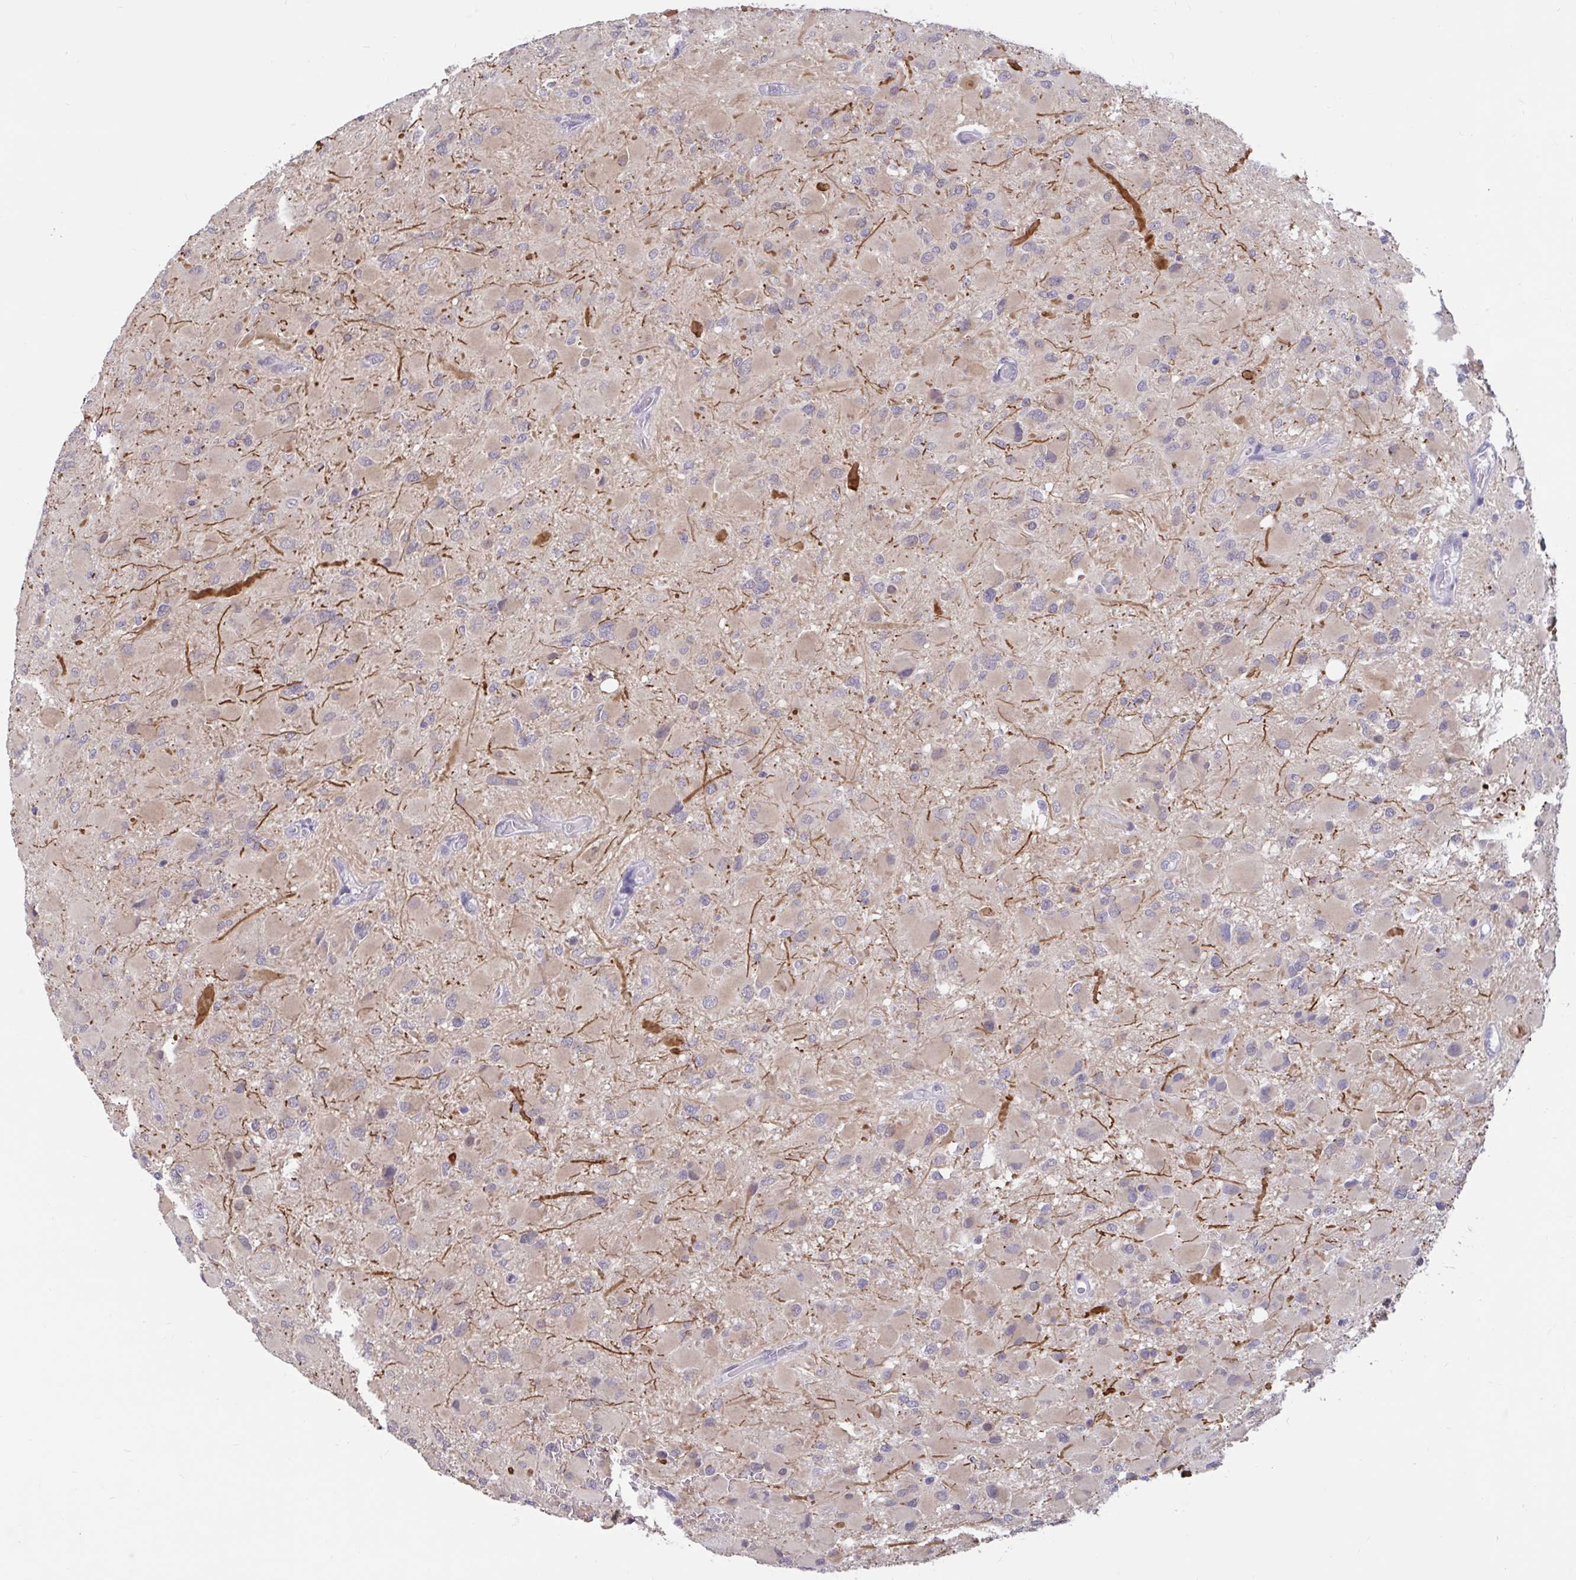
{"staining": {"intensity": "weak", "quantity": "25%-75%", "location": "cytoplasmic/membranous"}, "tissue": "glioma", "cell_type": "Tumor cells", "image_type": "cancer", "snomed": [{"axis": "morphology", "description": "Glioma, malignant, High grade"}, {"axis": "topography", "description": "Cerebral cortex"}], "caption": "IHC staining of malignant glioma (high-grade), which reveals low levels of weak cytoplasmic/membranous expression in about 25%-75% of tumor cells indicating weak cytoplasmic/membranous protein expression. The staining was performed using DAB (brown) for protein detection and nuclei were counterstained in hematoxylin (blue).", "gene": "ARPP19", "patient": {"sex": "female", "age": 36}}